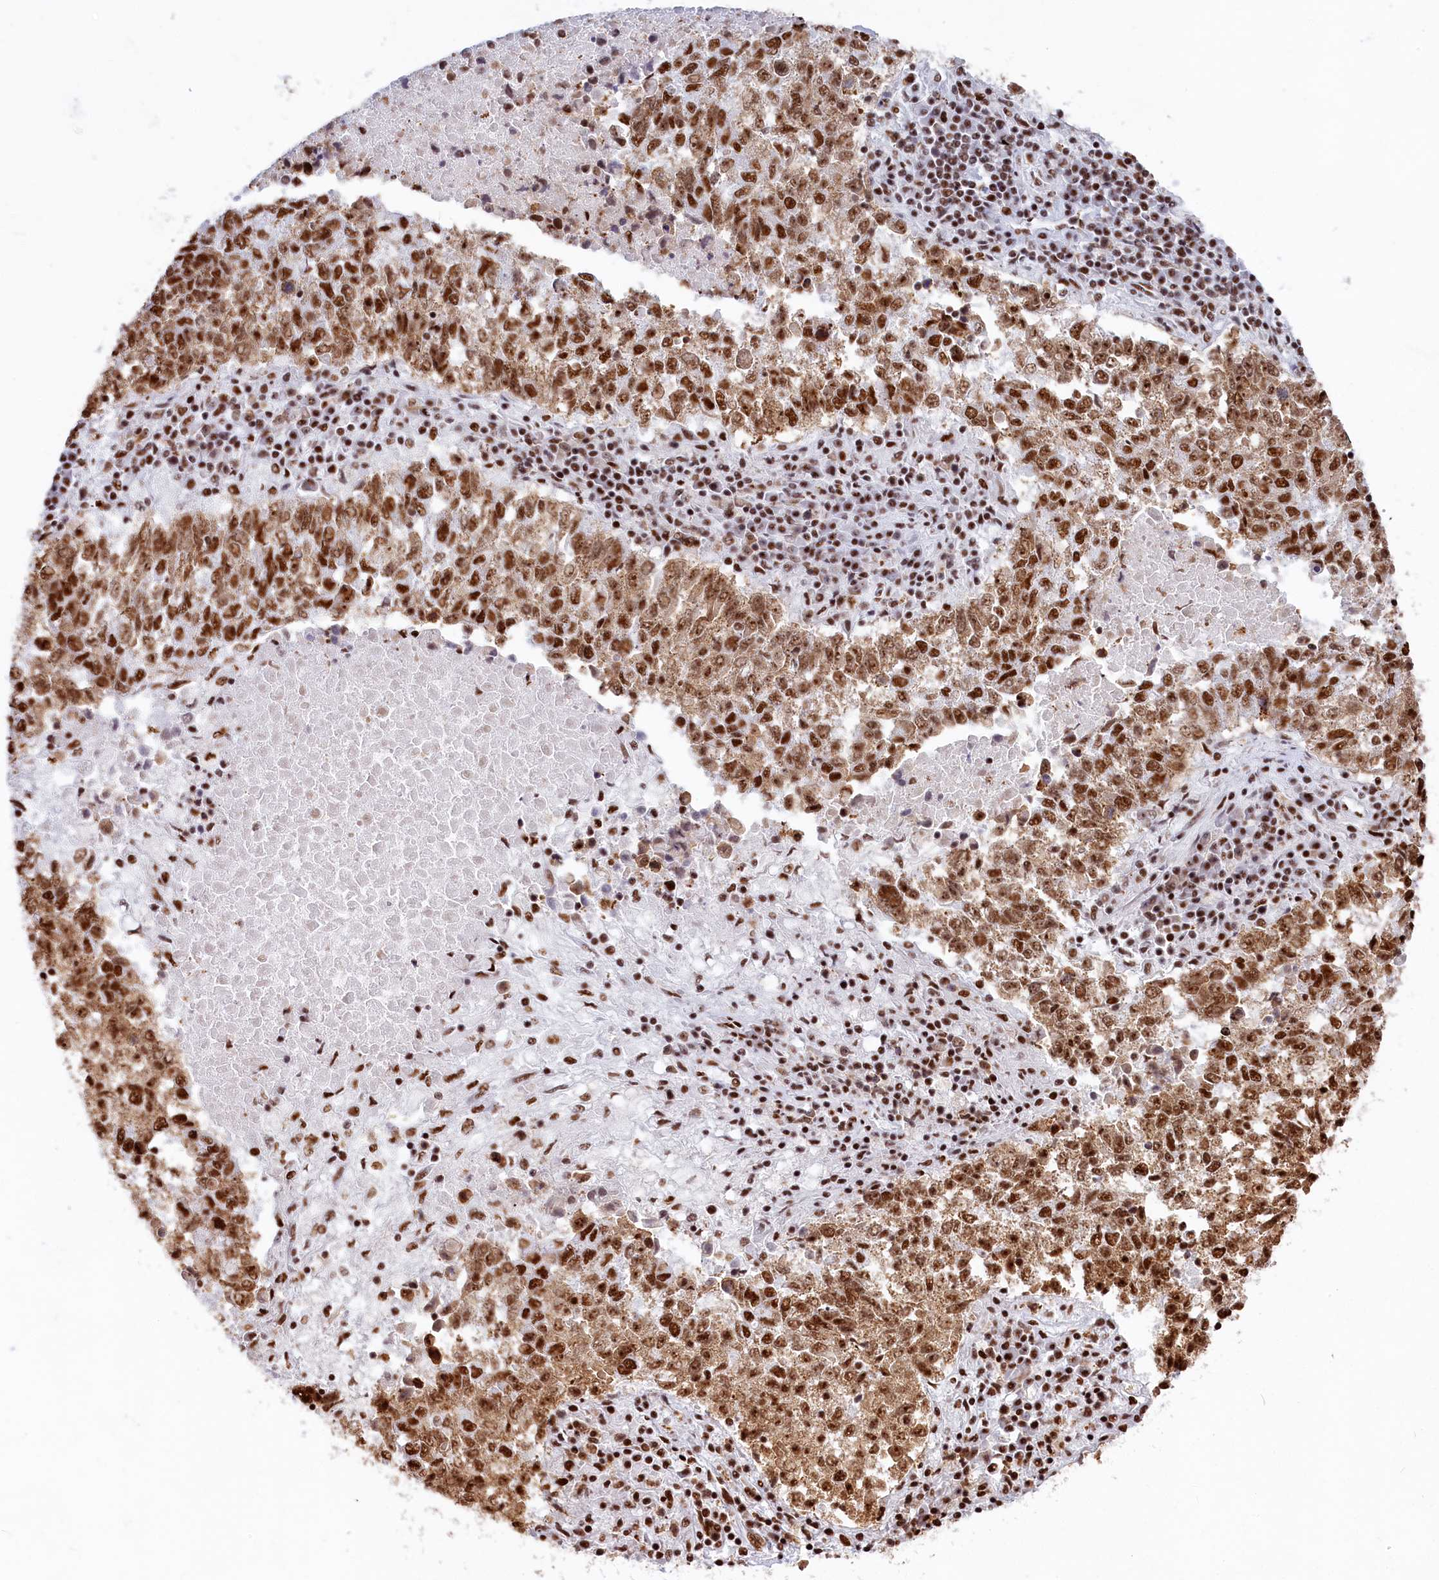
{"staining": {"intensity": "strong", "quantity": ">75%", "location": "nuclear"}, "tissue": "lung cancer", "cell_type": "Tumor cells", "image_type": "cancer", "snomed": [{"axis": "morphology", "description": "Squamous cell carcinoma, NOS"}, {"axis": "topography", "description": "Lung"}], "caption": "Immunohistochemical staining of human lung cancer reveals high levels of strong nuclear positivity in about >75% of tumor cells. The staining was performed using DAB, with brown indicating positive protein expression. Nuclei are stained blue with hematoxylin.", "gene": "SNRNP70", "patient": {"sex": "male", "age": 73}}